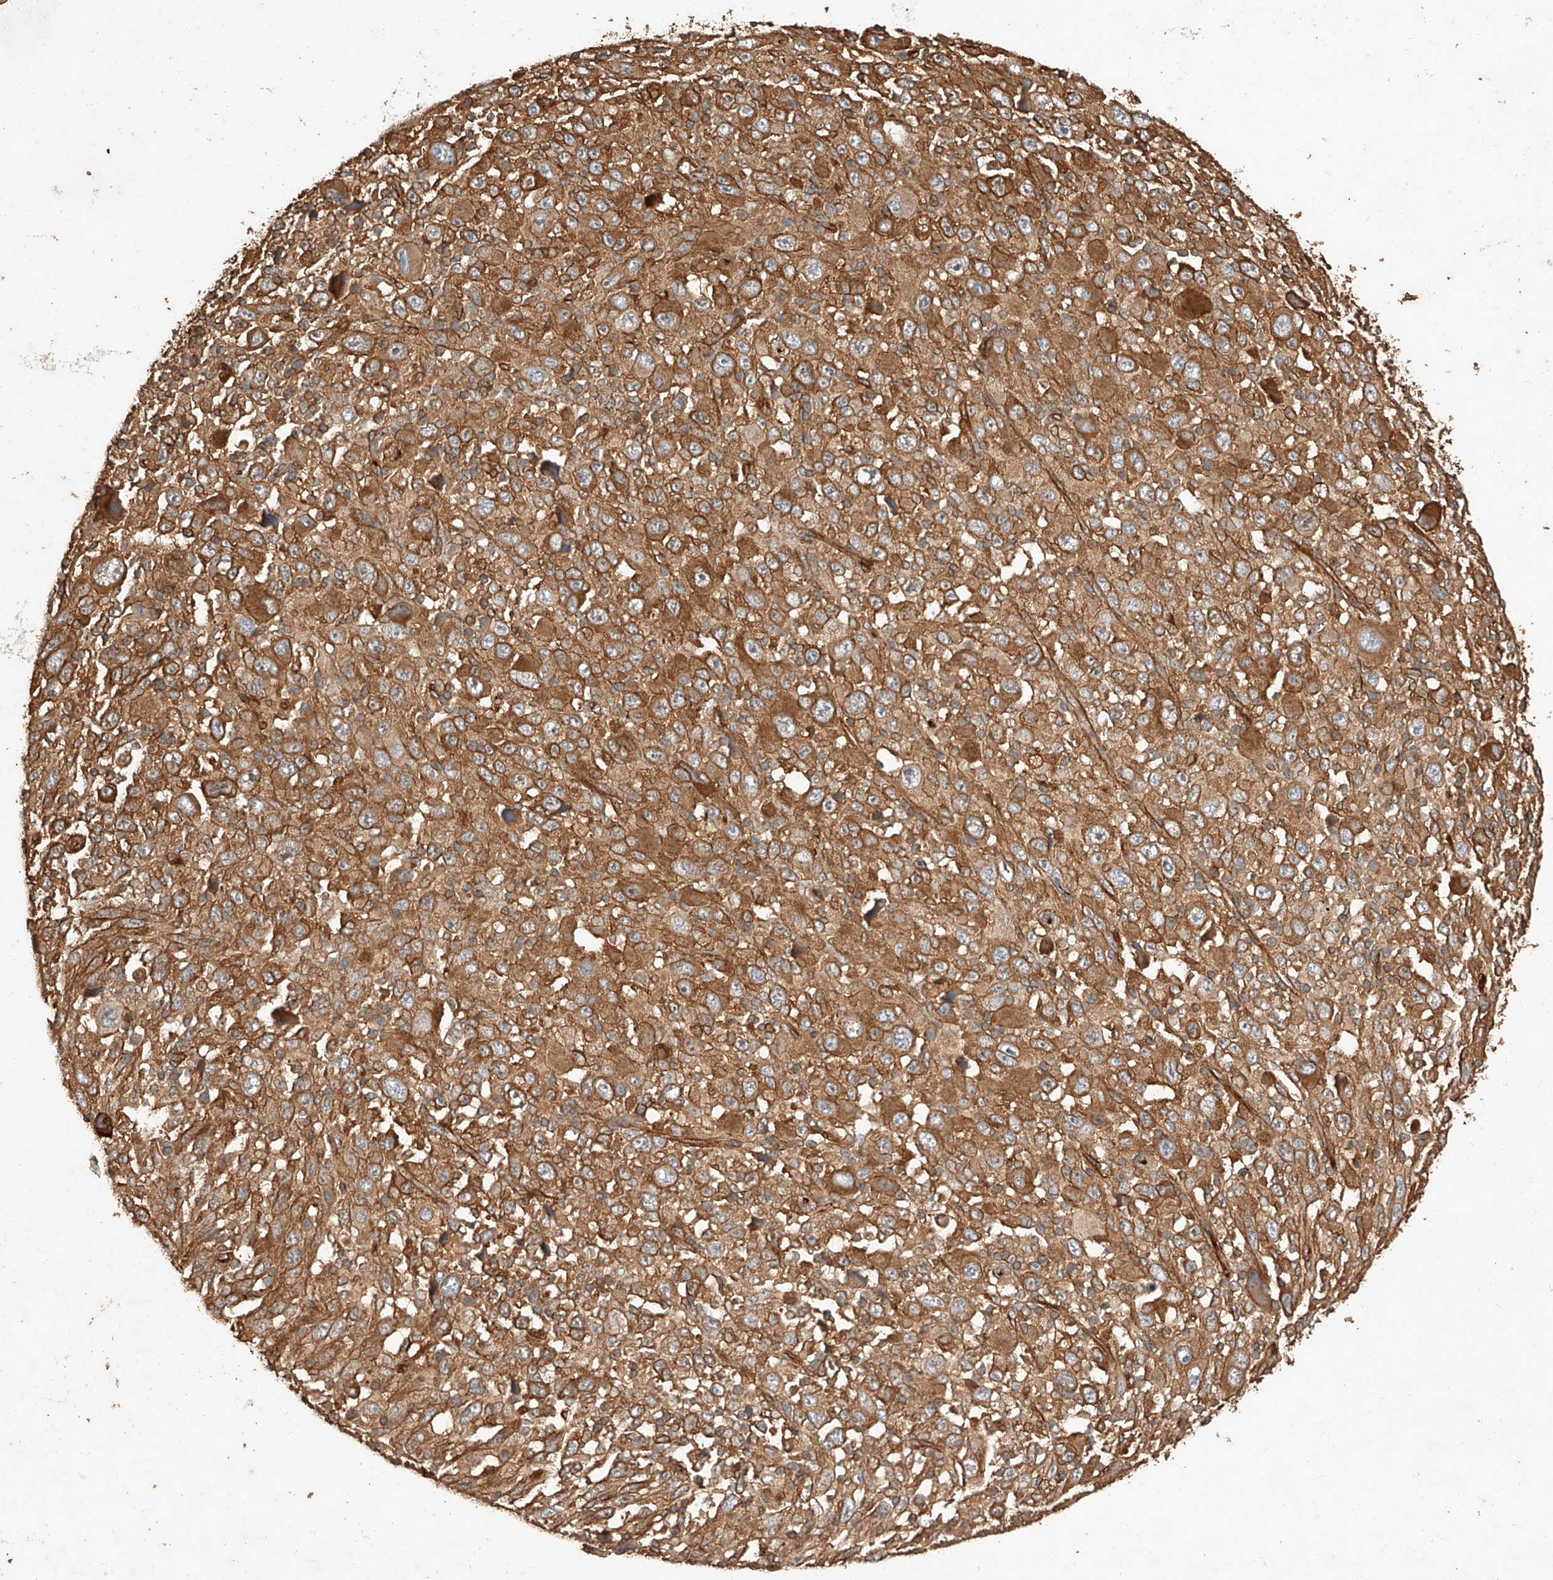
{"staining": {"intensity": "moderate", "quantity": ">75%", "location": "cytoplasmic/membranous"}, "tissue": "melanoma", "cell_type": "Tumor cells", "image_type": "cancer", "snomed": [{"axis": "morphology", "description": "Malignant melanoma, Metastatic site"}, {"axis": "topography", "description": "Skin"}], "caption": "Human malignant melanoma (metastatic site) stained with a protein marker reveals moderate staining in tumor cells.", "gene": "GHDC", "patient": {"sex": "female", "age": 56}}